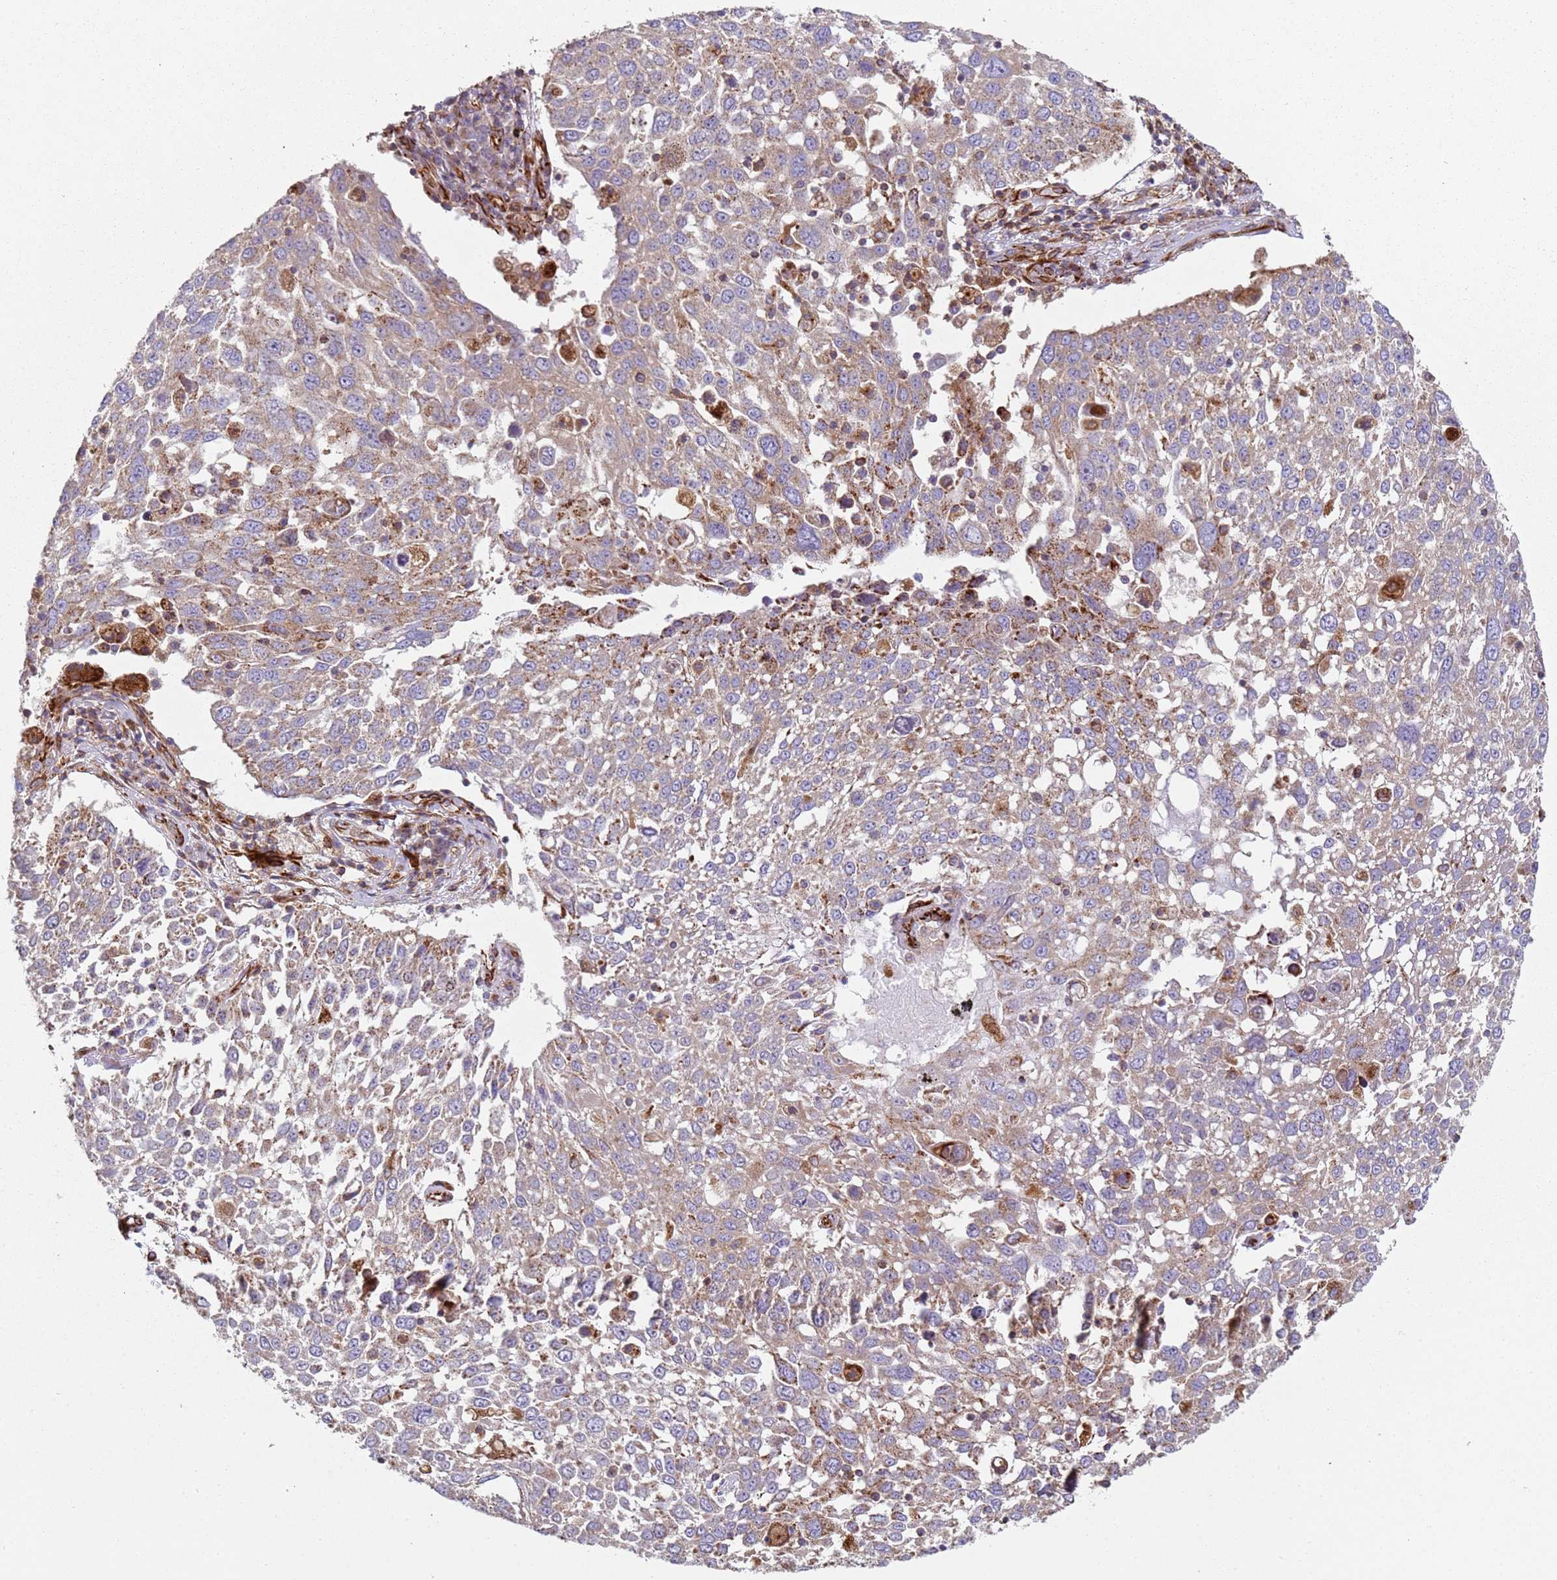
{"staining": {"intensity": "weak", "quantity": "25%-75%", "location": "cytoplasmic/membranous"}, "tissue": "lung cancer", "cell_type": "Tumor cells", "image_type": "cancer", "snomed": [{"axis": "morphology", "description": "Squamous cell carcinoma, NOS"}, {"axis": "topography", "description": "Lung"}], "caption": "This is an image of immunohistochemistry staining of lung cancer, which shows weak positivity in the cytoplasmic/membranous of tumor cells.", "gene": "SNAPIN", "patient": {"sex": "male", "age": 65}}